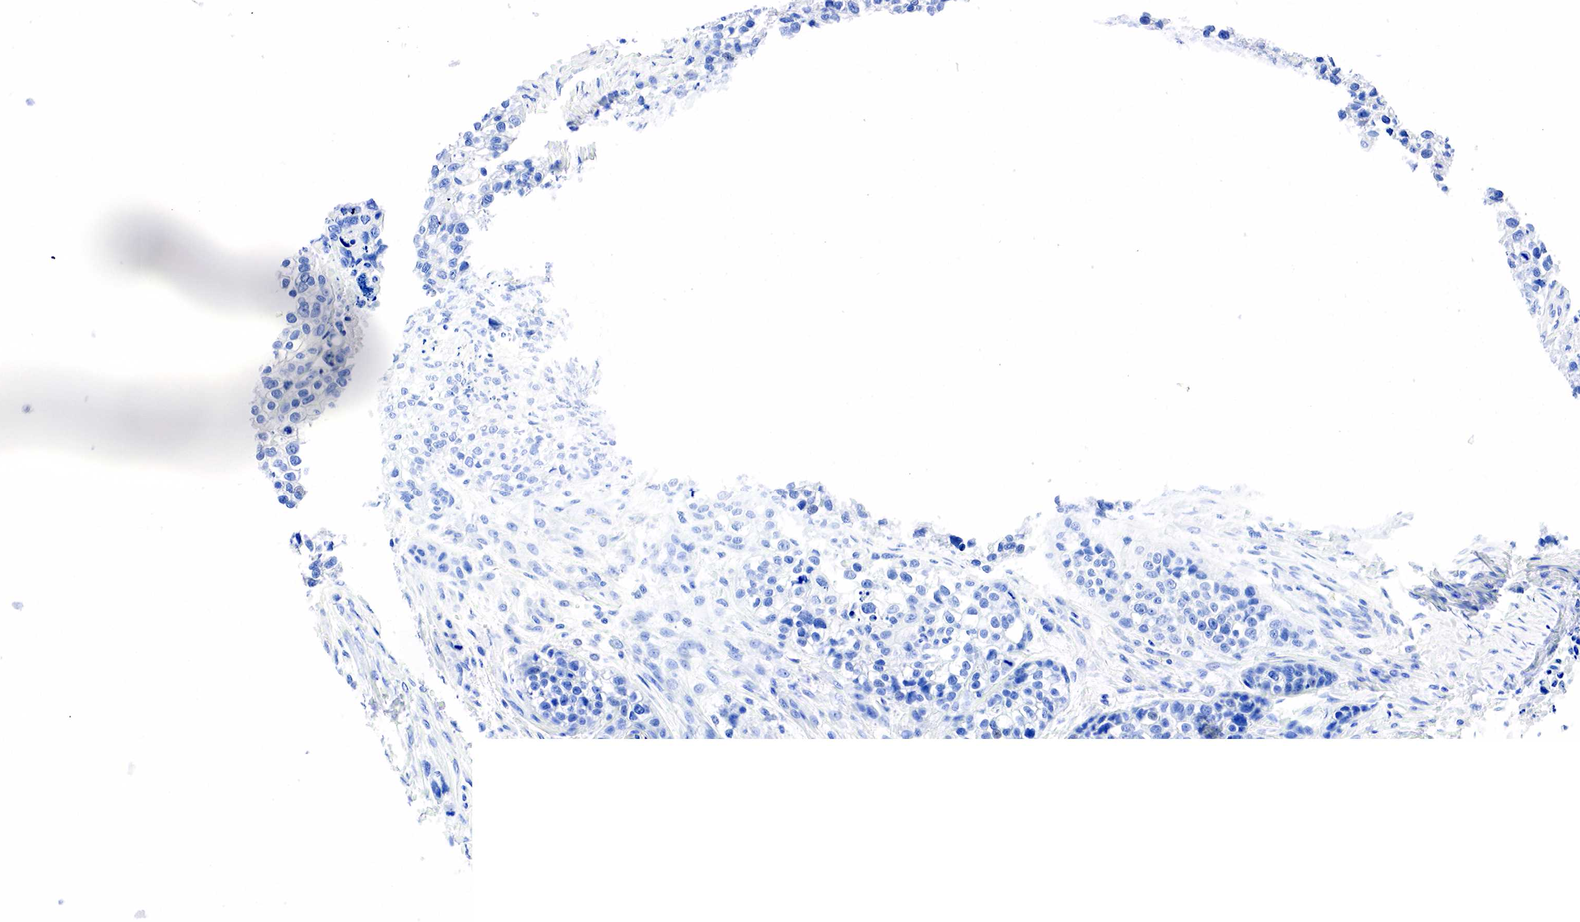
{"staining": {"intensity": "negative", "quantity": "none", "location": "none"}, "tissue": "lung cancer", "cell_type": "Tumor cells", "image_type": "cancer", "snomed": [{"axis": "morphology", "description": "Squamous cell carcinoma, NOS"}, {"axis": "topography", "description": "Lymph node"}, {"axis": "topography", "description": "Lung"}], "caption": "Histopathology image shows no protein staining in tumor cells of lung cancer tissue.", "gene": "PTH", "patient": {"sex": "male", "age": 74}}